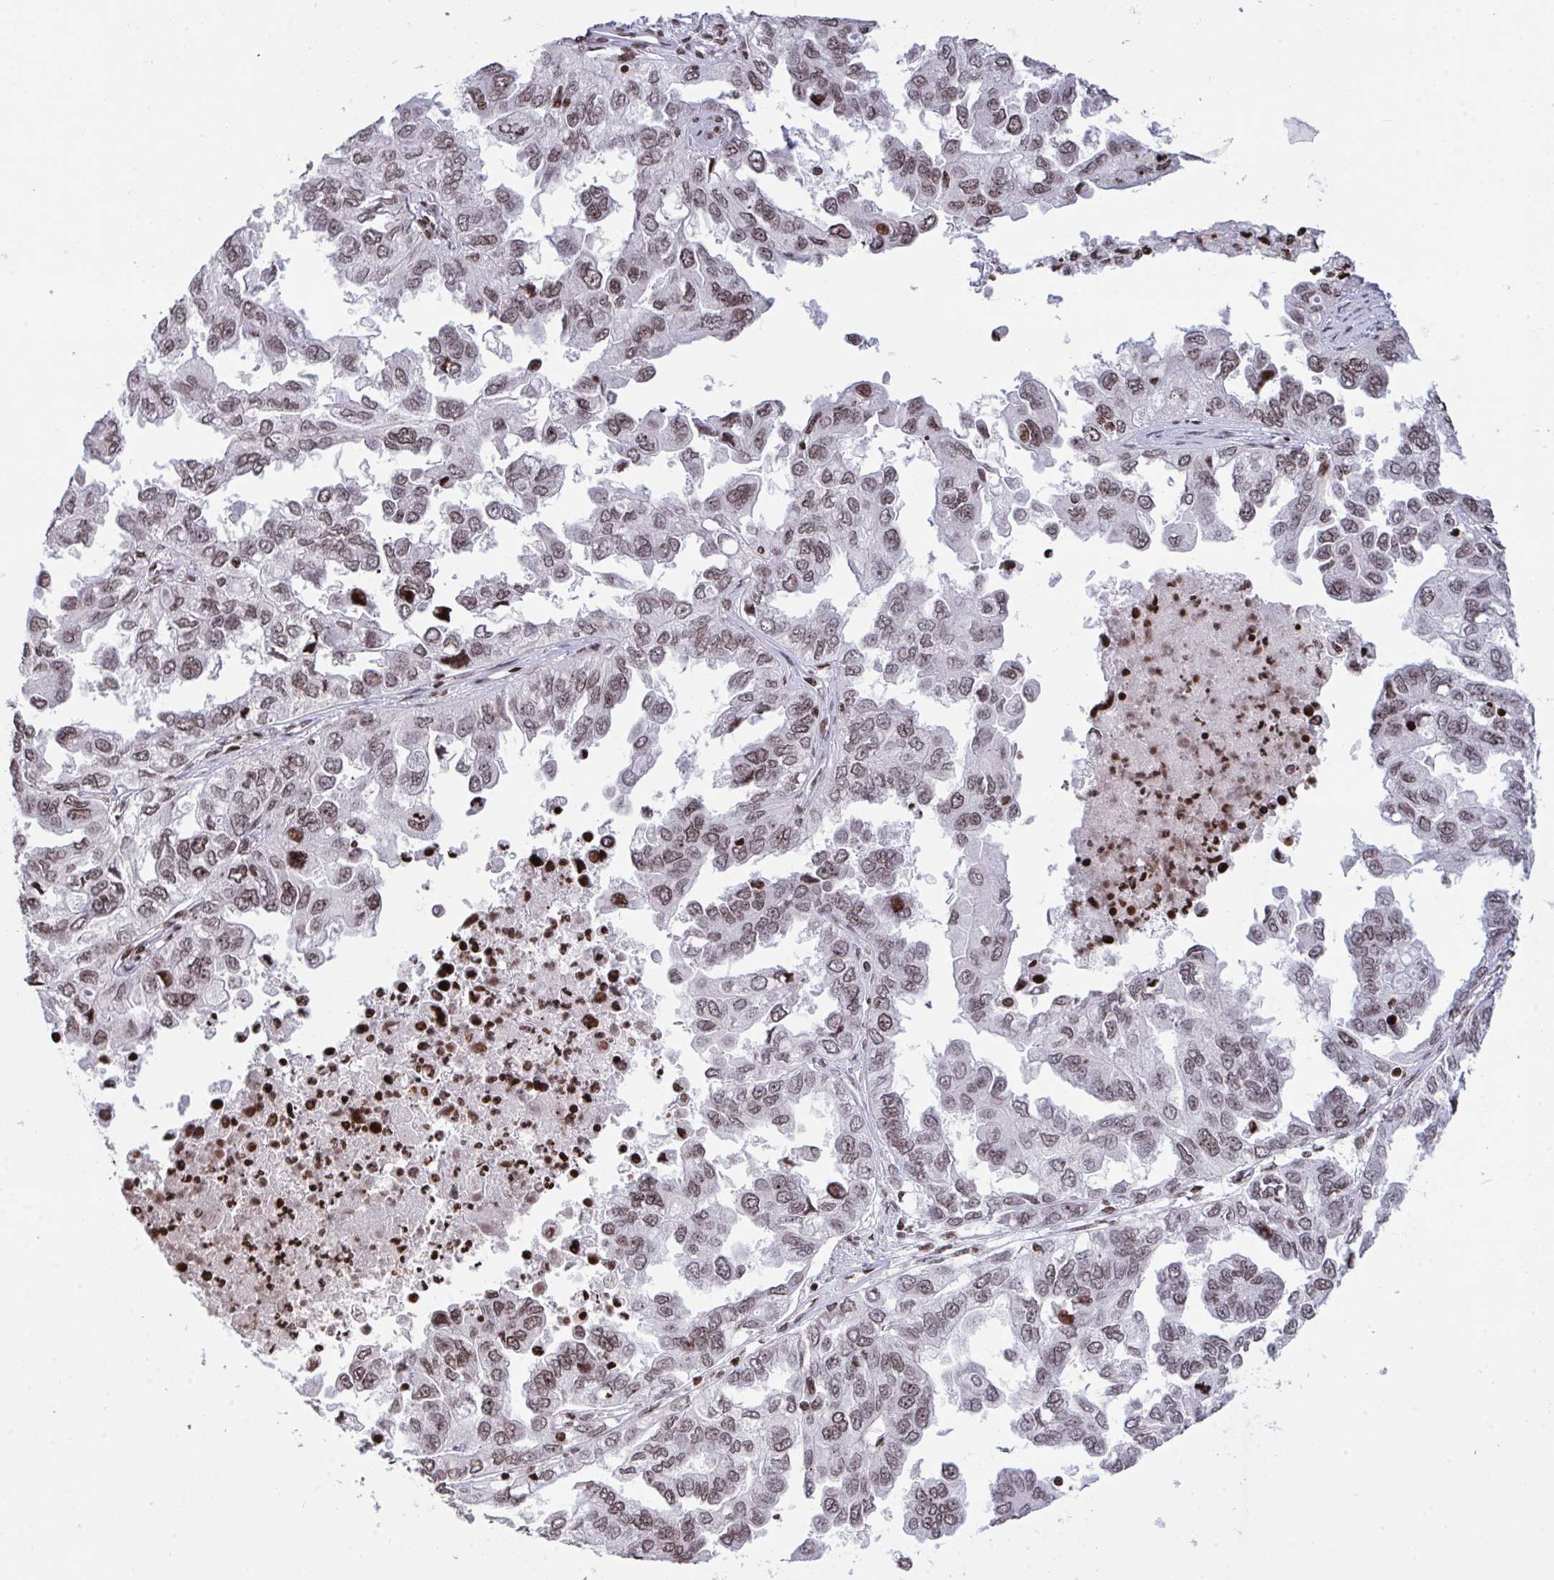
{"staining": {"intensity": "weak", "quantity": ">75%", "location": "nuclear"}, "tissue": "ovarian cancer", "cell_type": "Tumor cells", "image_type": "cancer", "snomed": [{"axis": "morphology", "description": "Cystadenocarcinoma, serous, NOS"}, {"axis": "topography", "description": "Ovary"}], "caption": "A low amount of weak nuclear staining is seen in approximately >75% of tumor cells in ovarian cancer (serous cystadenocarcinoma) tissue.", "gene": "NIP7", "patient": {"sex": "female", "age": 53}}